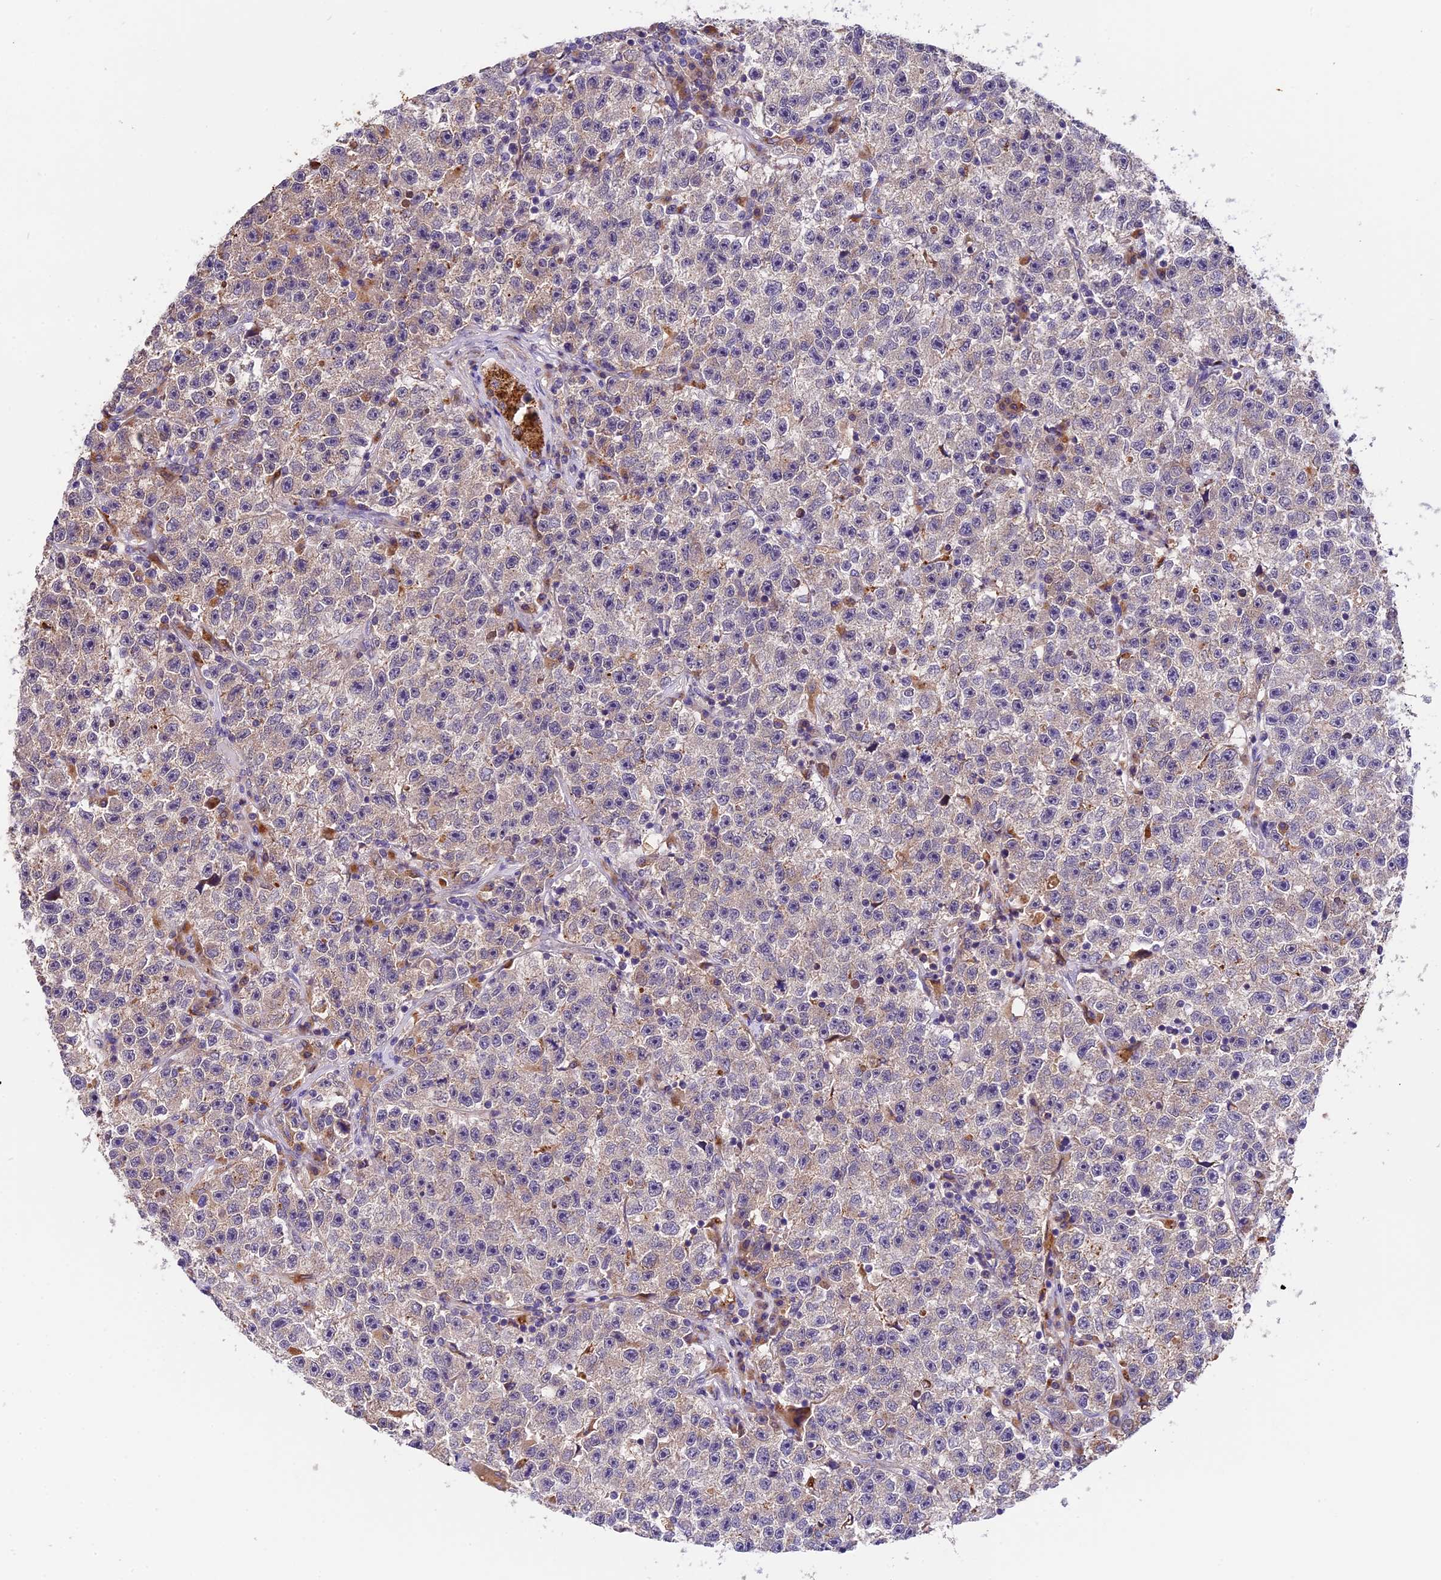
{"staining": {"intensity": "weak", "quantity": "25%-75%", "location": "cytoplasmic/membranous"}, "tissue": "testis cancer", "cell_type": "Tumor cells", "image_type": "cancer", "snomed": [{"axis": "morphology", "description": "Seminoma, NOS"}, {"axis": "topography", "description": "Testis"}], "caption": "Immunohistochemistry (IHC) of seminoma (testis) reveals low levels of weak cytoplasmic/membranous staining in about 25%-75% of tumor cells. Using DAB (3,3'-diaminobenzidine) (brown) and hematoxylin (blue) stains, captured at high magnification using brightfield microscopy.", "gene": "COPE", "patient": {"sex": "male", "age": 22}}